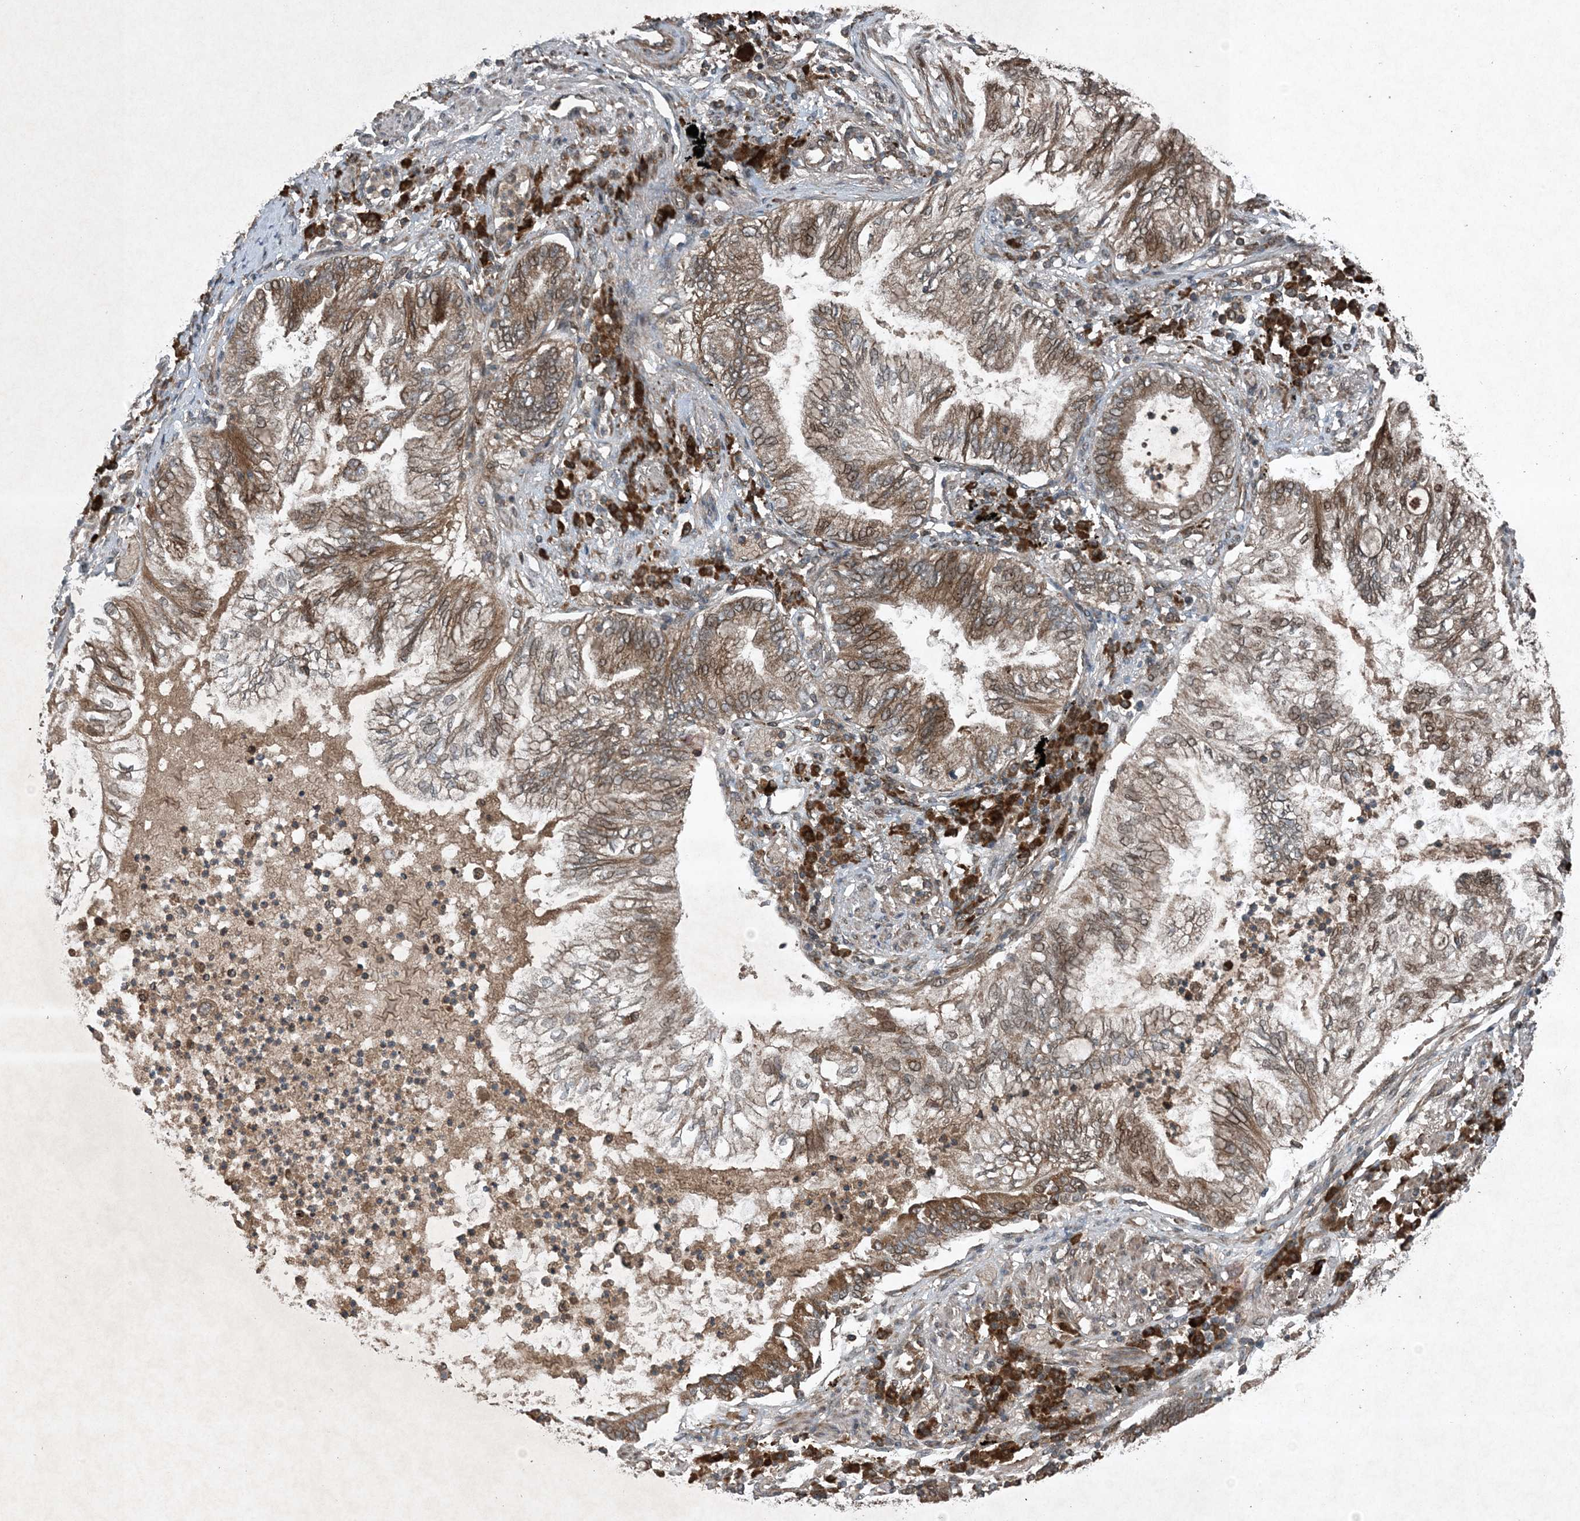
{"staining": {"intensity": "moderate", "quantity": ">75%", "location": "cytoplasmic/membranous,nuclear"}, "tissue": "lung cancer", "cell_type": "Tumor cells", "image_type": "cancer", "snomed": [{"axis": "morphology", "description": "Normal tissue, NOS"}, {"axis": "morphology", "description": "Adenocarcinoma, NOS"}, {"axis": "topography", "description": "Bronchus"}, {"axis": "topography", "description": "Lung"}], "caption": "Lung adenocarcinoma was stained to show a protein in brown. There is medium levels of moderate cytoplasmic/membranous and nuclear positivity in about >75% of tumor cells.", "gene": "GNG5", "patient": {"sex": "female", "age": 70}}